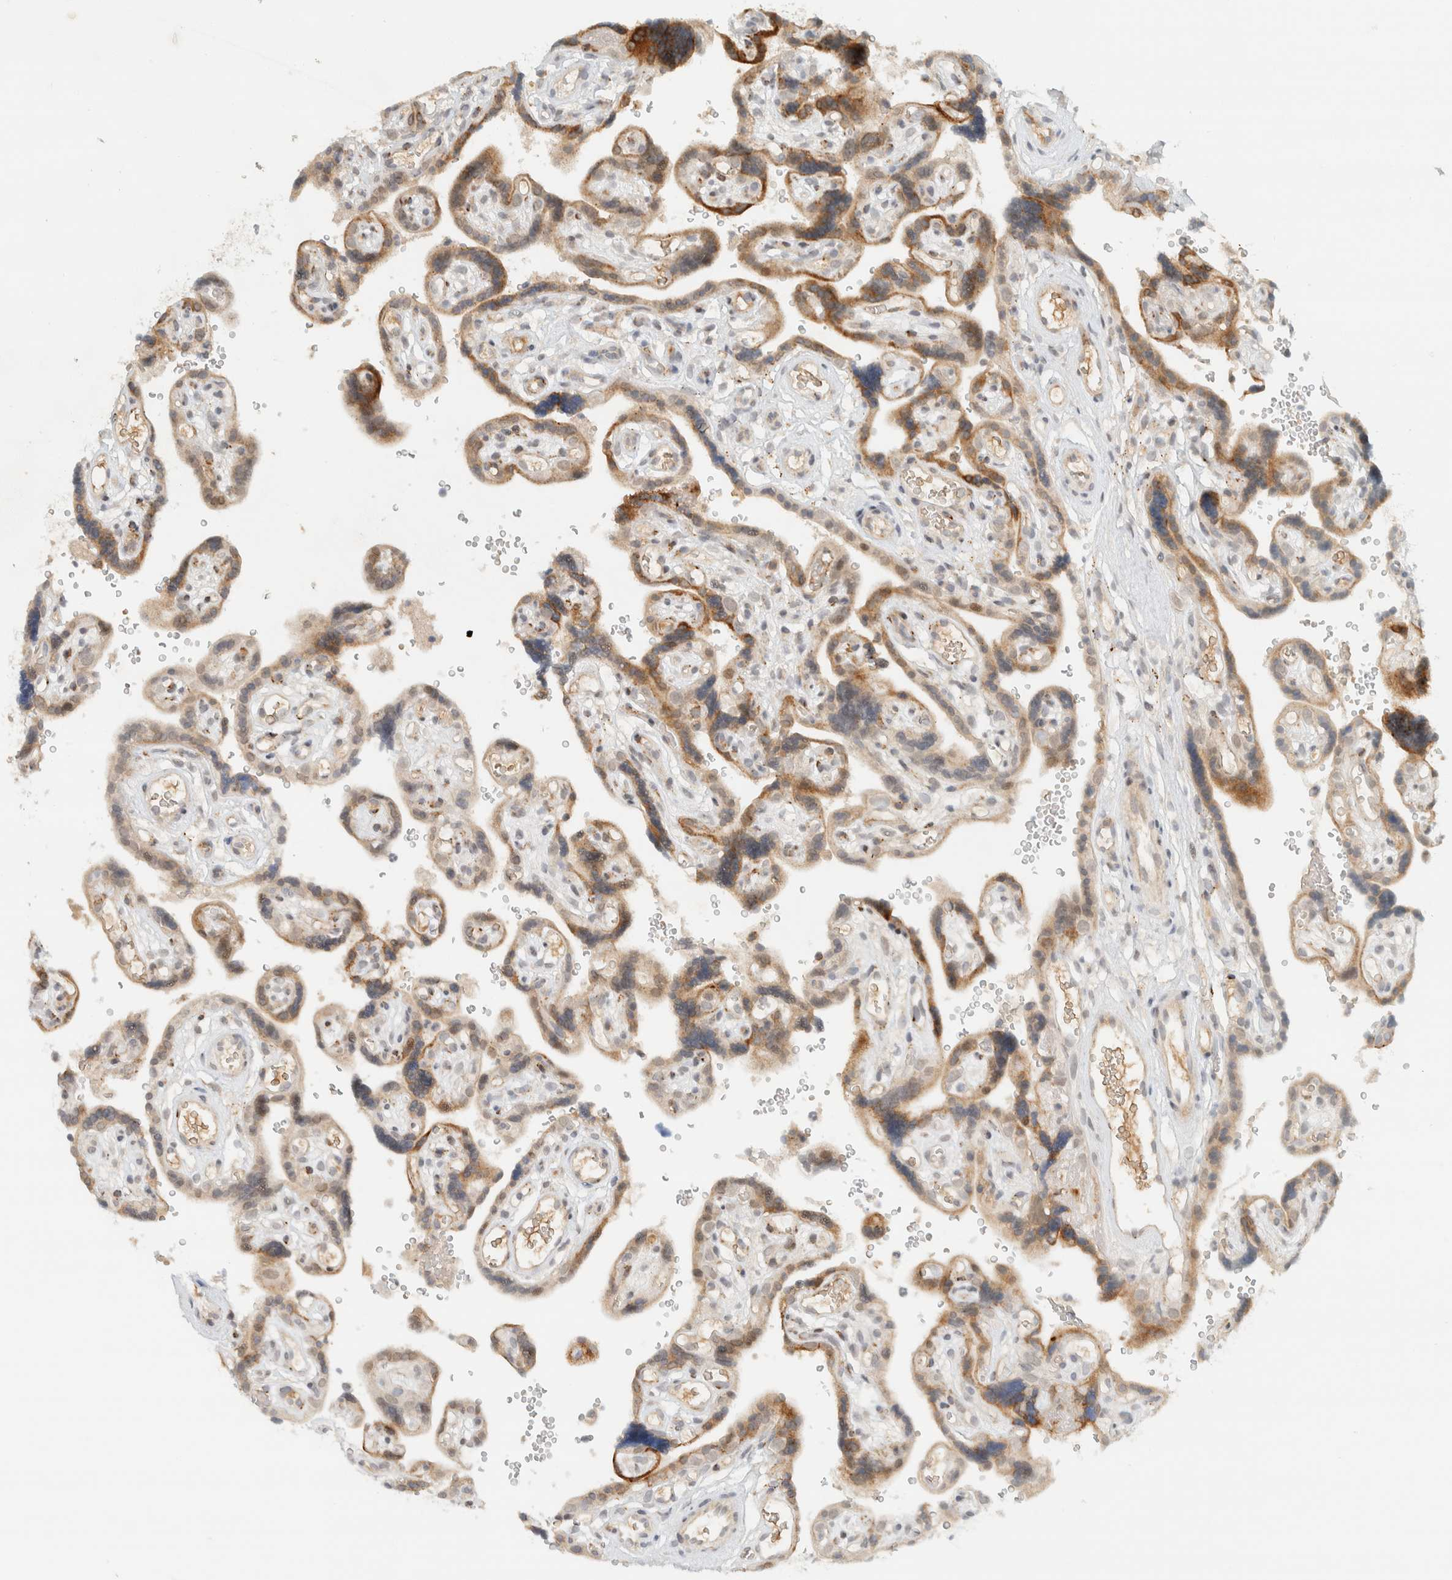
{"staining": {"intensity": "strong", "quantity": ">75%", "location": "cytoplasmic/membranous"}, "tissue": "placenta", "cell_type": "Decidual cells", "image_type": "normal", "snomed": [{"axis": "morphology", "description": "Normal tissue, NOS"}, {"axis": "topography", "description": "Placenta"}], "caption": "Immunohistochemistry (DAB (3,3'-diaminobenzidine)) staining of benign placenta demonstrates strong cytoplasmic/membranous protein positivity in about >75% of decidual cells.", "gene": "ITPRID1", "patient": {"sex": "female", "age": 30}}